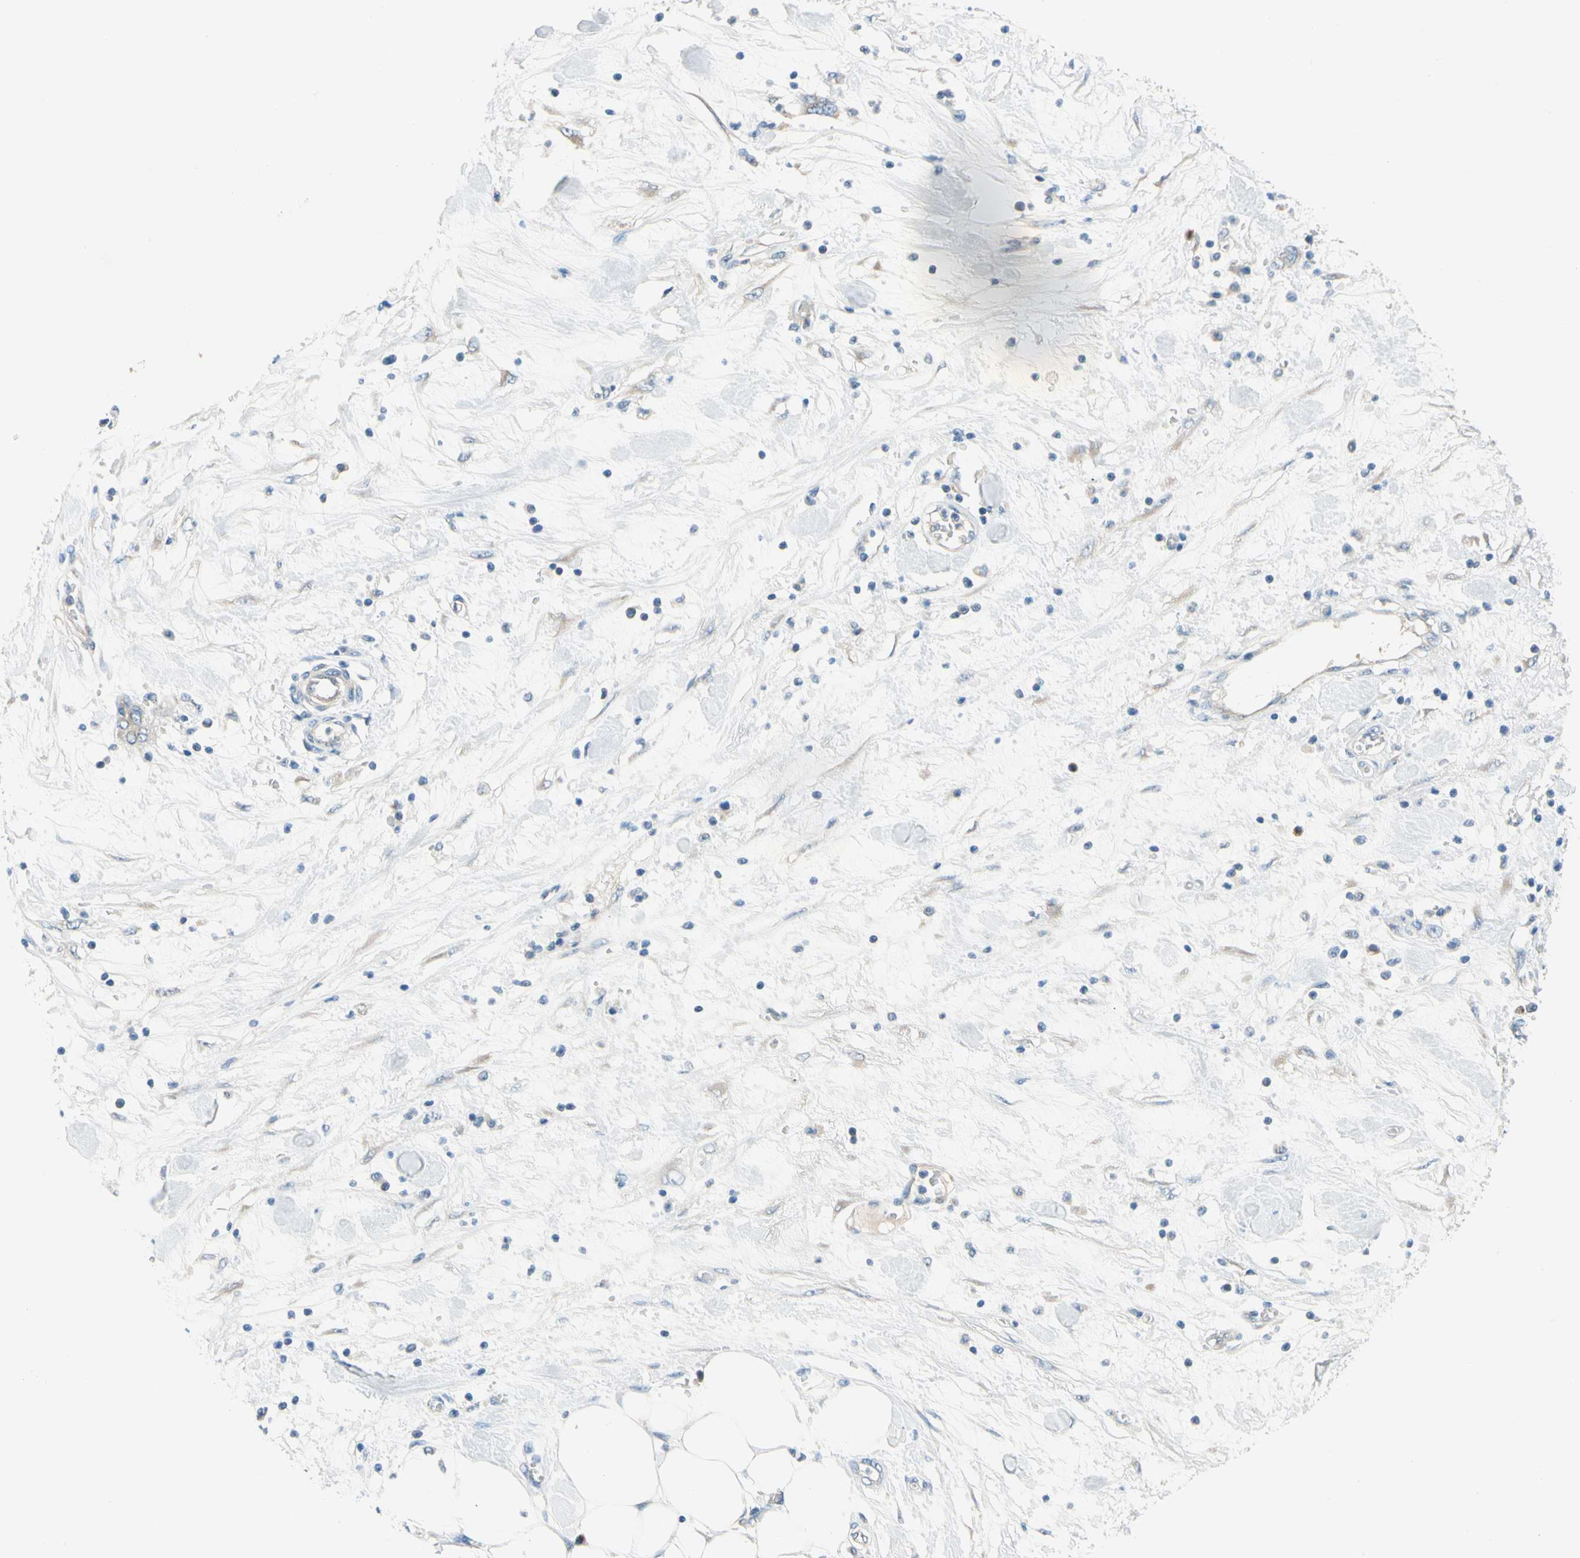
{"staining": {"intensity": "weak", "quantity": ">75%", "location": "cytoplasmic/membranous"}, "tissue": "pancreatic cancer", "cell_type": "Tumor cells", "image_type": "cancer", "snomed": [{"axis": "morphology", "description": "Adenocarcinoma, NOS"}, {"axis": "topography", "description": "Pancreas"}], "caption": "Tumor cells demonstrate low levels of weak cytoplasmic/membranous expression in approximately >75% of cells in human adenocarcinoma (pancreatic).", "gene": "LRRC47", "patient": {"sex": "female", "age": 57}}